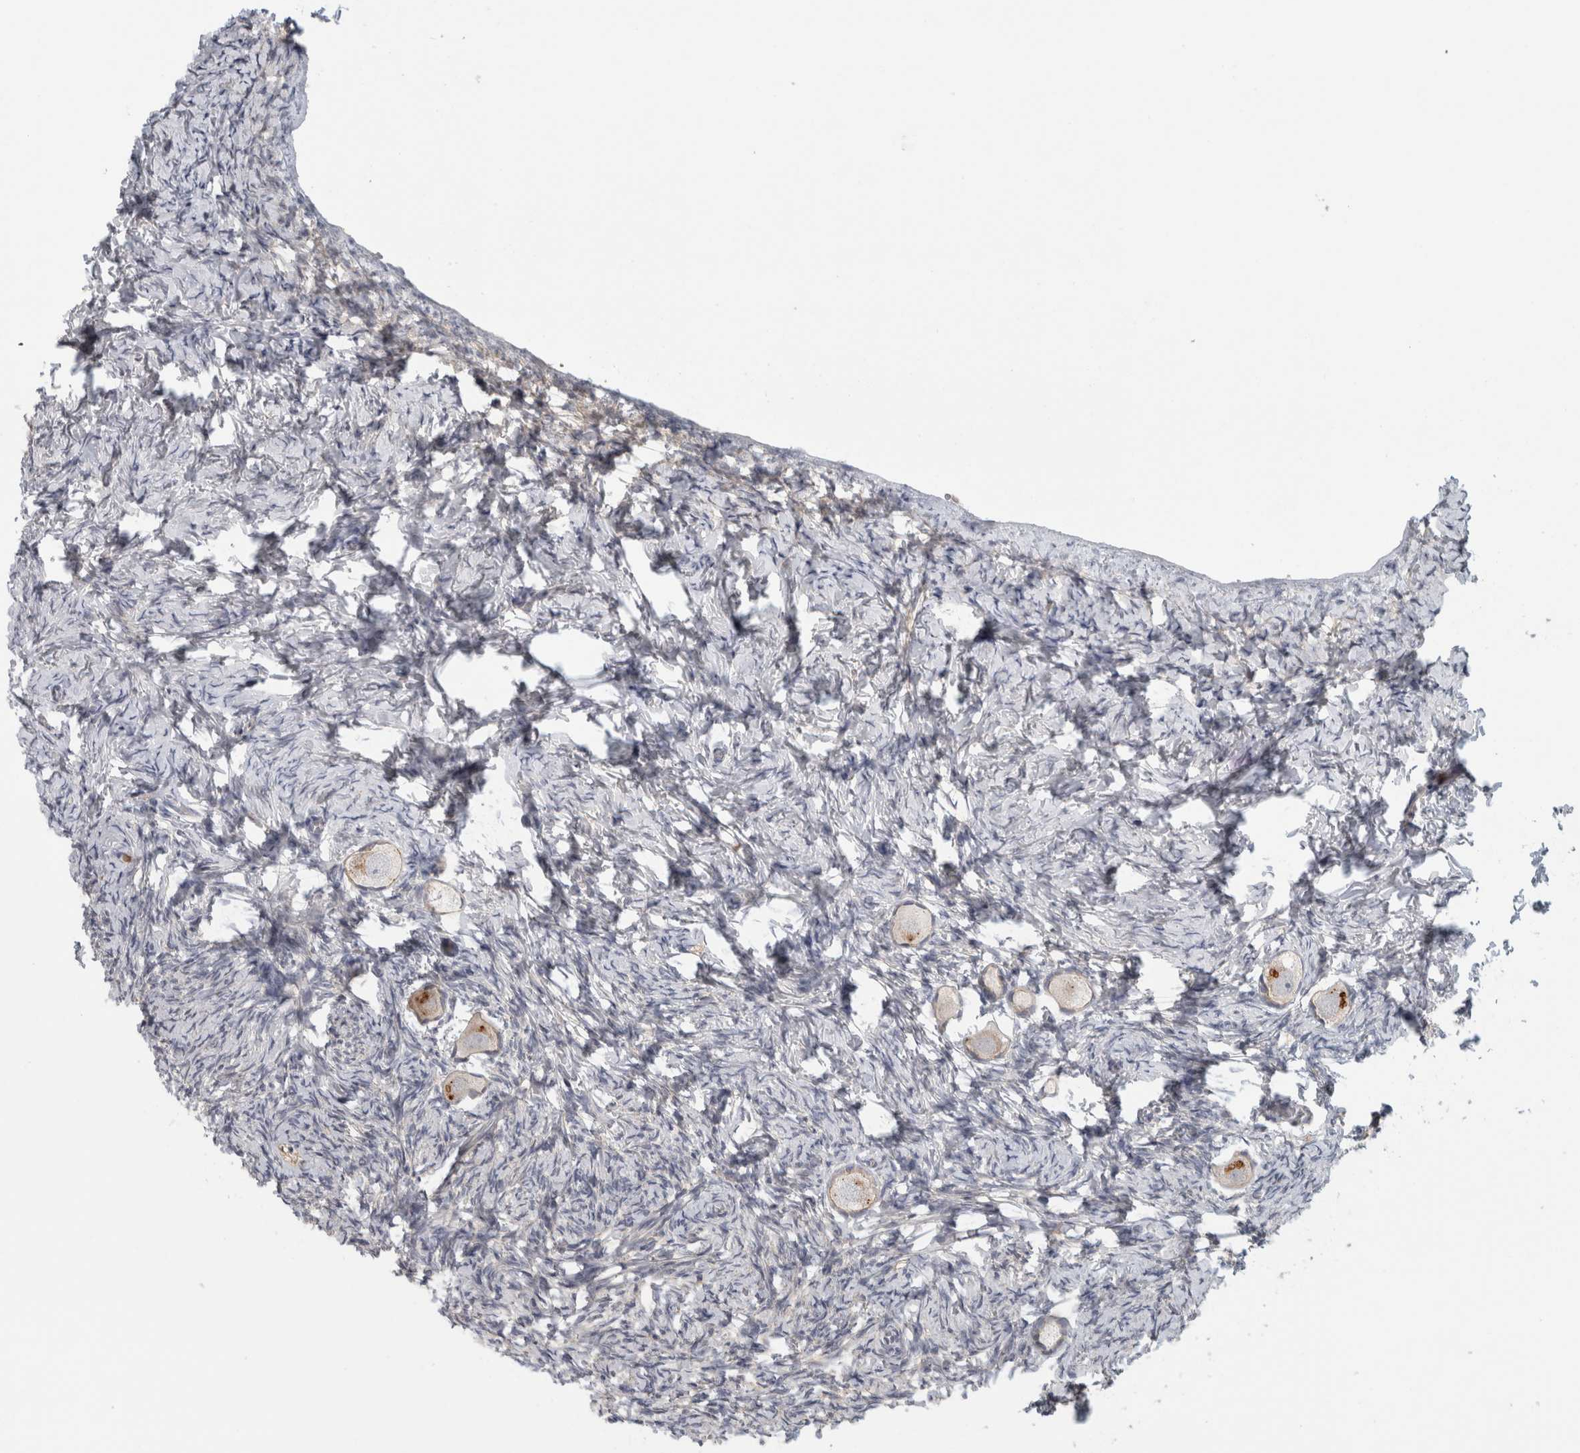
{"staining": {"intensity": "moderate", "quantity": "<25%", "location": "cytoplasmic/membranous"}, "tissue": "ovary", "cell_type": "Follicle cells", "image_type": "normal", "snomed": [{"axis": "morphology", "description": "Normal tissue, NOS"}, {"axis": "topography", "description": "Ovary"}], "caption": "The immunohistochemical stain highlights moderate cytoplasmic/membranous expression in follicle cells of normal ovary. Ihc stains the protein in brown and the nuclei are stained blue.", "gene": "ZNF804B", "patient": {"sex": "female", "age": 27}}